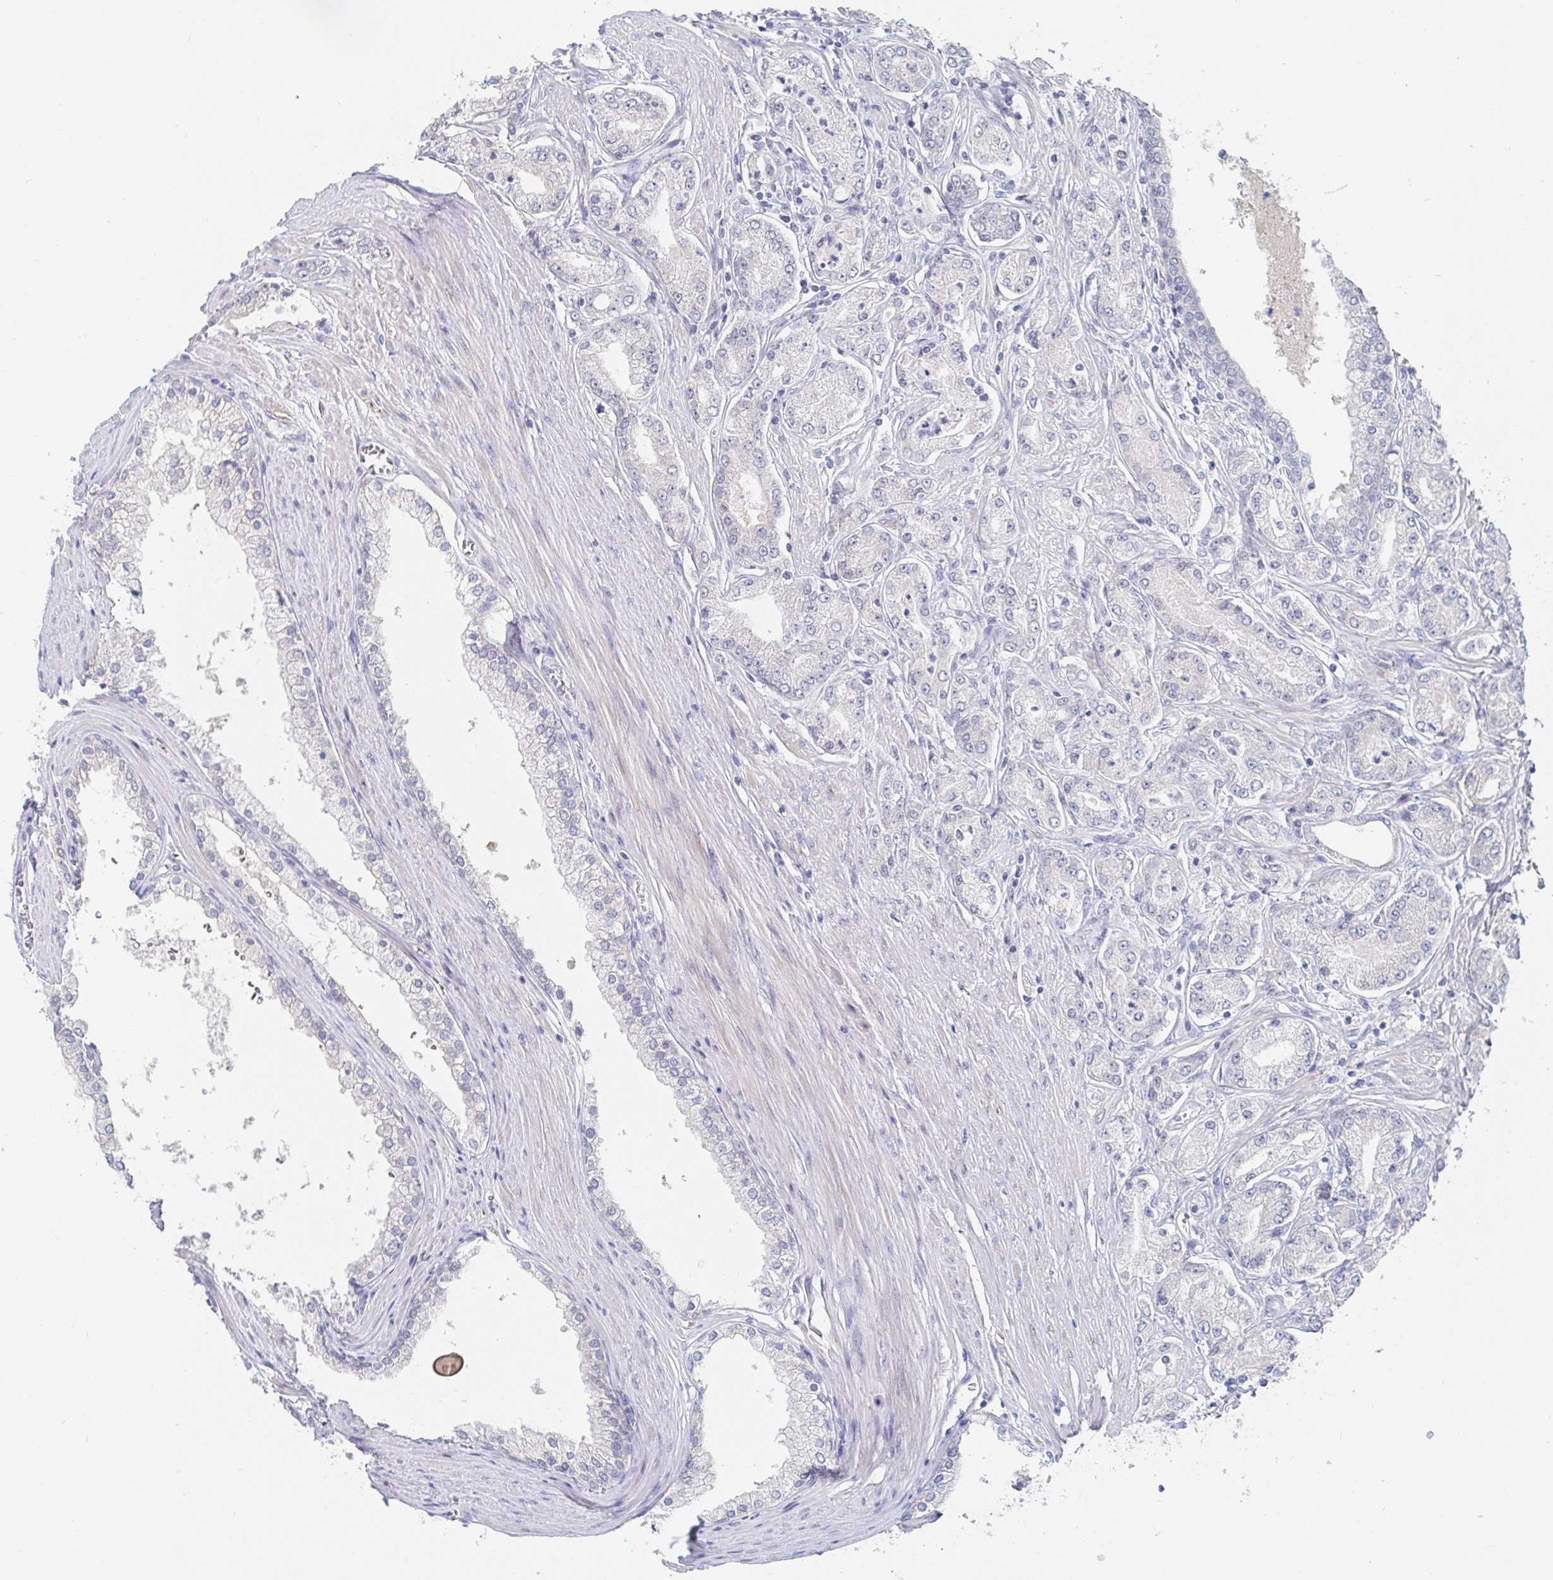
{"staining": {"intensity": "negative", "quantity": "none", "location": "none"}, "tissue": "prostate cancer", "cell_type": "Tumor cells", "image_type": "cancer", "snomed": [{"axis": "morphology", "description": "Adenocarcinoma, High grade"}, {"axis": "topography", "description": "Prostate"}], "caption": "Human prostate adenocarcinoma (high-grade) stained for a protein using immunohistochemistry displays no positivity in tumor cells.", "gene": "ZNF430", "patient": {"sex": "male", "age": 66}}